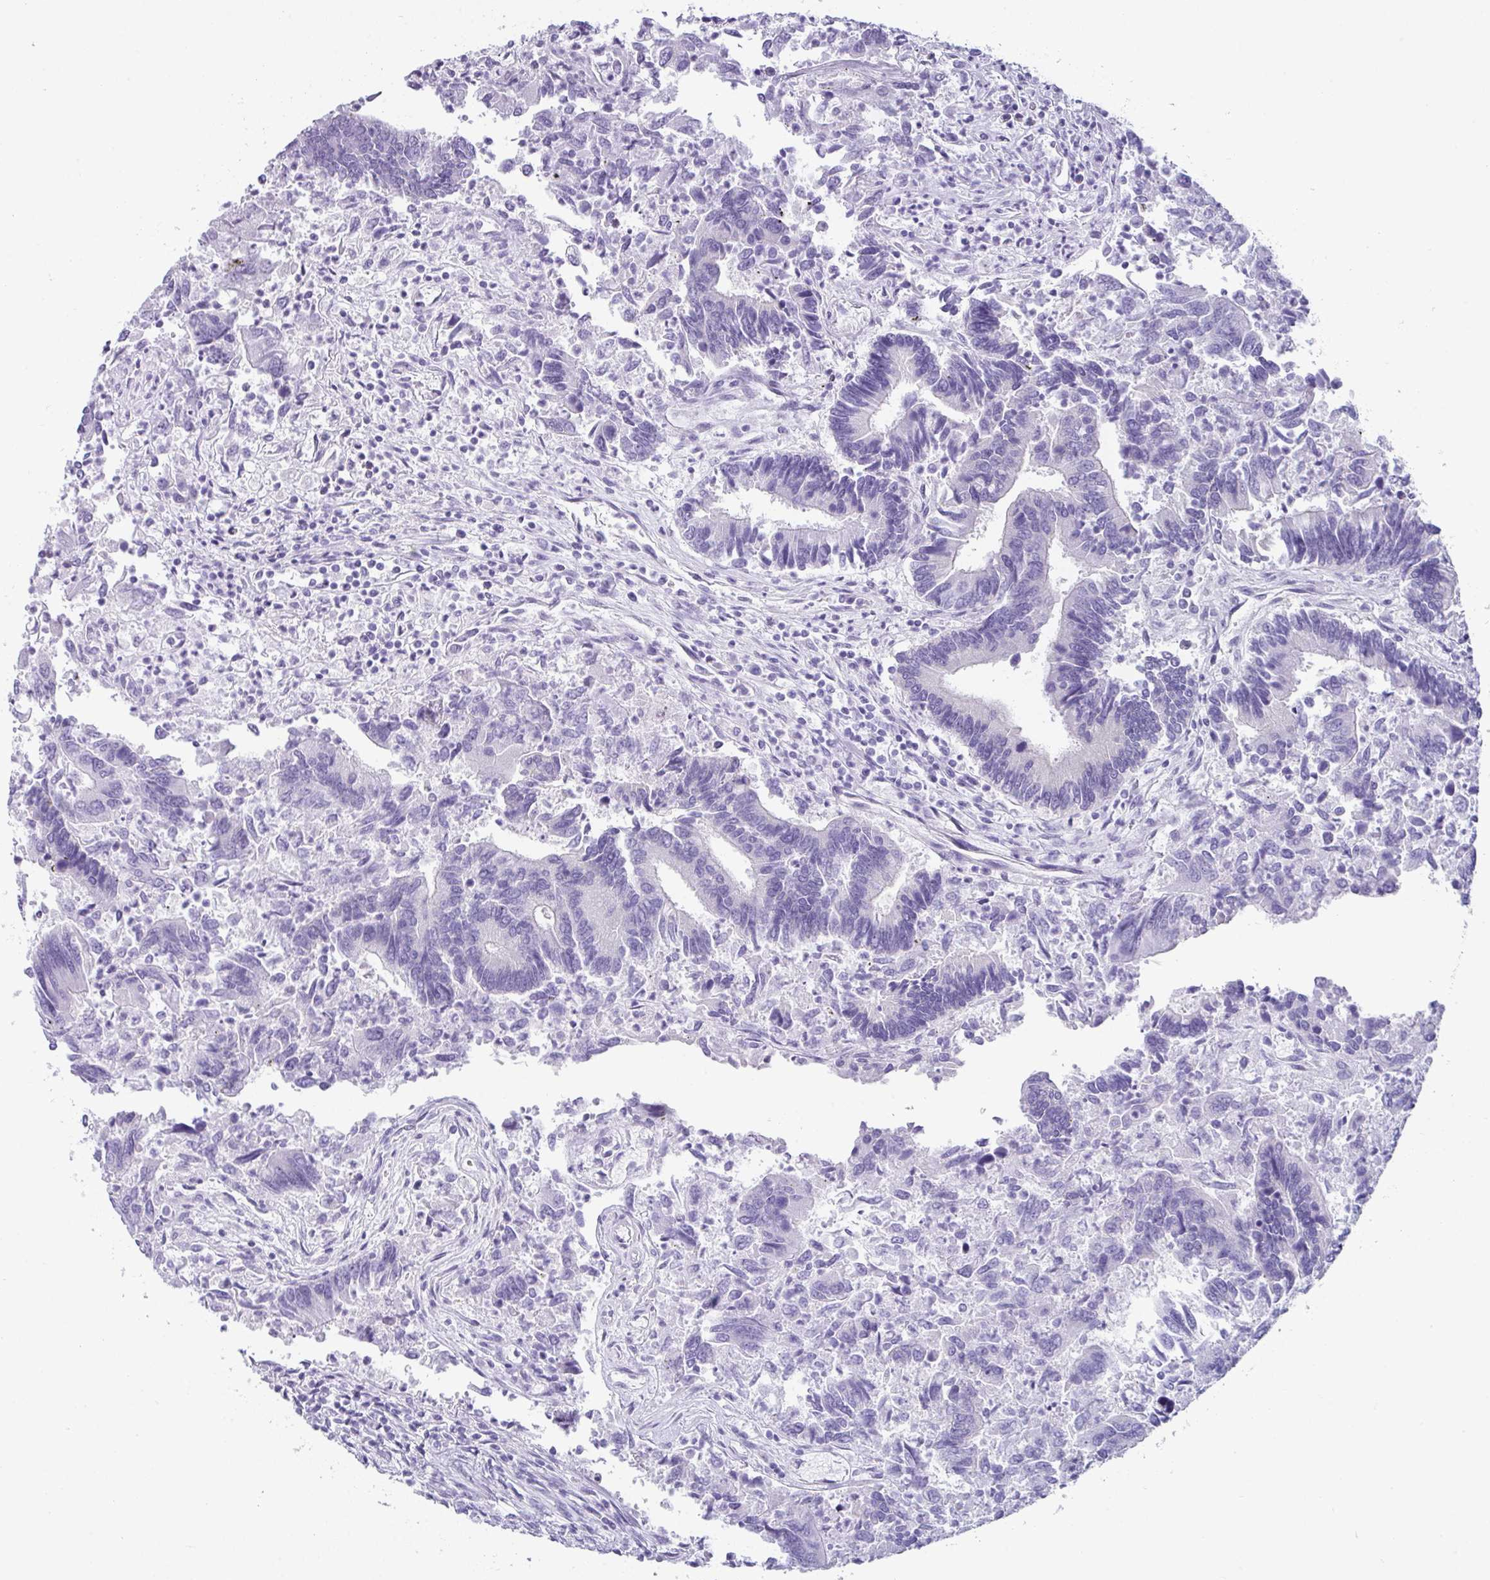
{"staining": {"intensity": "negative", "quantity": "none", "location": "none"}, "tissue": "colorectal cancer", "cell_type": "Tumor cells", "image_type": "cancer", "snomed": [{"axis": "morphology", "description": "Adenocarcinoma, NOS"}, {"axis": "topography", "description": "Colon"}], "caption": "Adenocarcinoma (colorectal) was stained to show a protein in brown. There is no significant expression in tumor cells.", "gene": "VCY1B", "patient": {"sex": "female", "age": 67}}